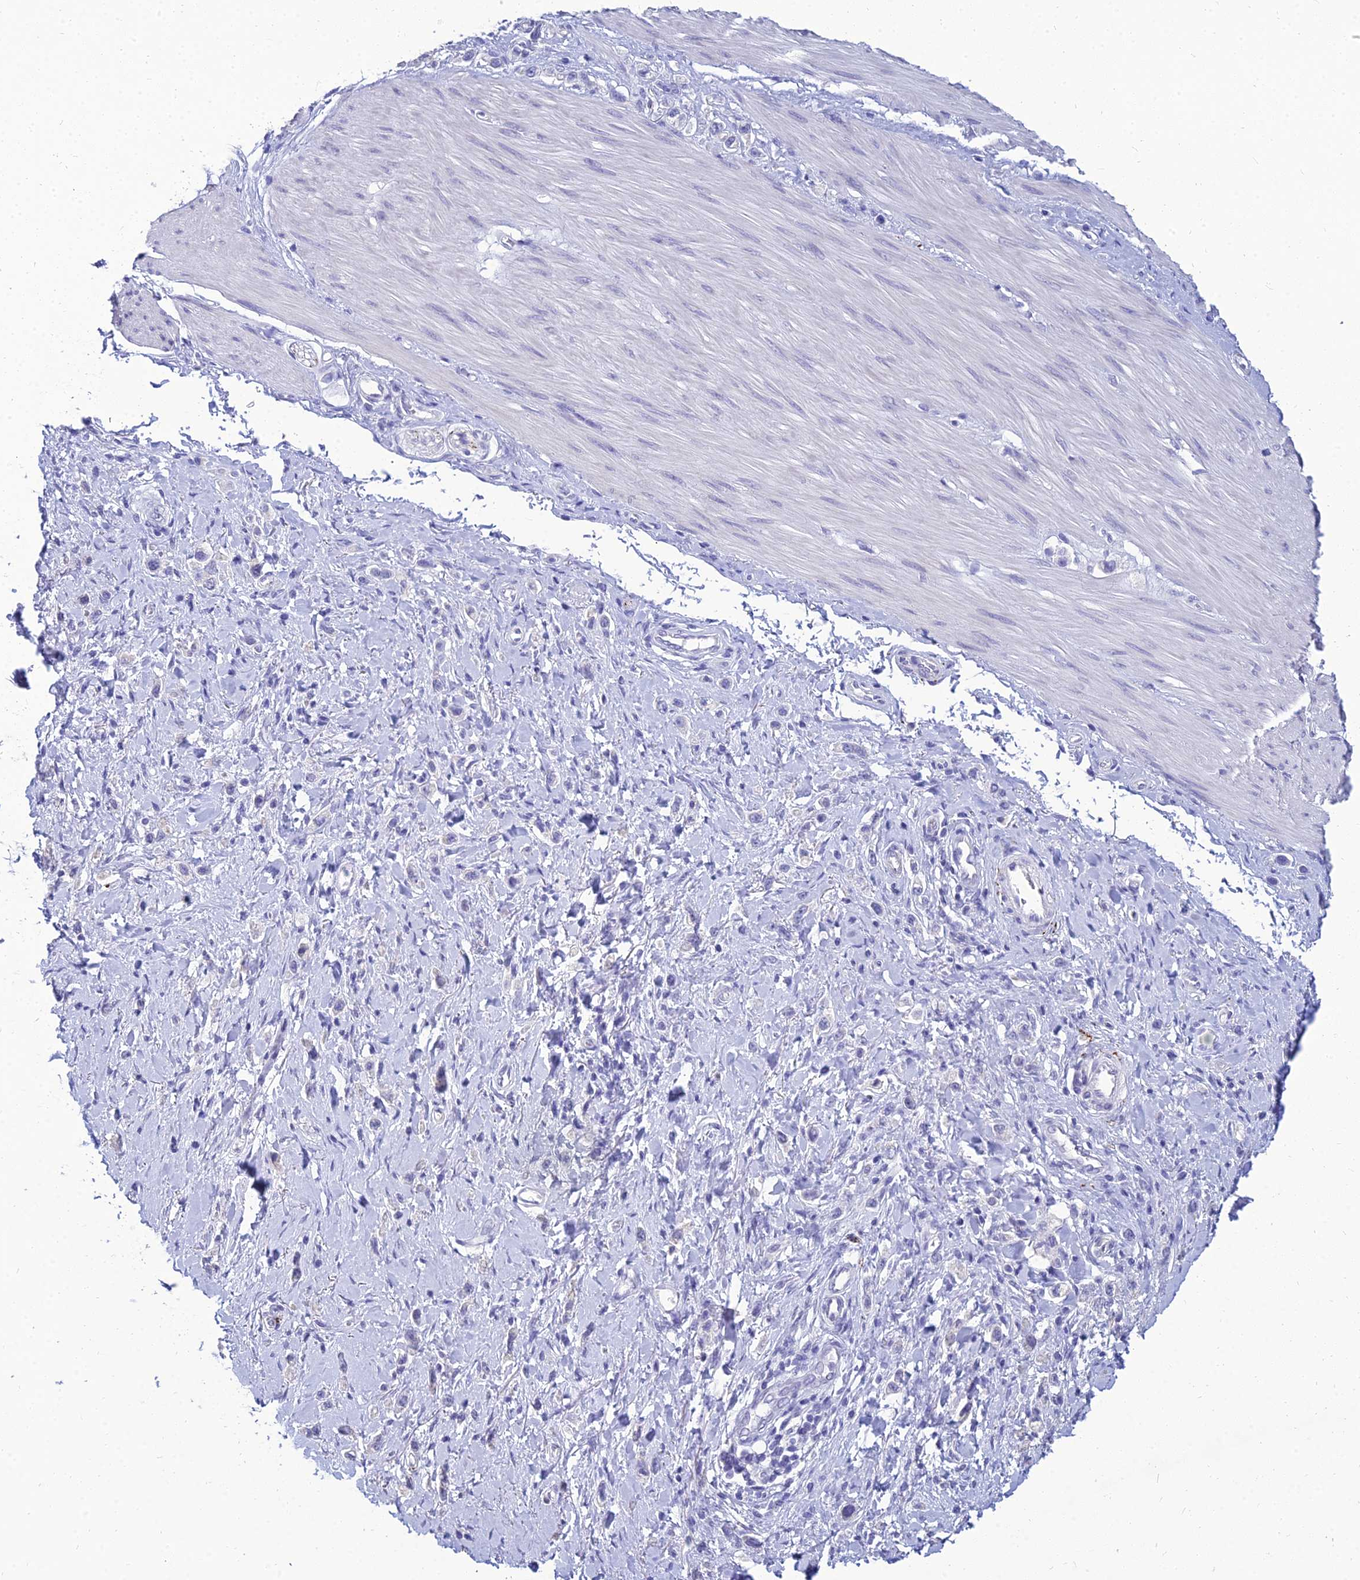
{"staining": {"intensity": "negative", "quantity": "none", "location": "none"}, "tissue": "stomach cancer", "cell_type": "Tumor cells", "image_type": "cancer", "snomed": [{"axis": "morphology", "description": "Adenocarcinoma, NOS"}, {"axis": "topography", "description": "Stomach"}], "caption": "Stomach adenocarcinoma stained for a protein using immunohistochemistry reveals no expression tumor cells.", "gene": "NPY", "patient": {"sex": "female", "age": 65}}